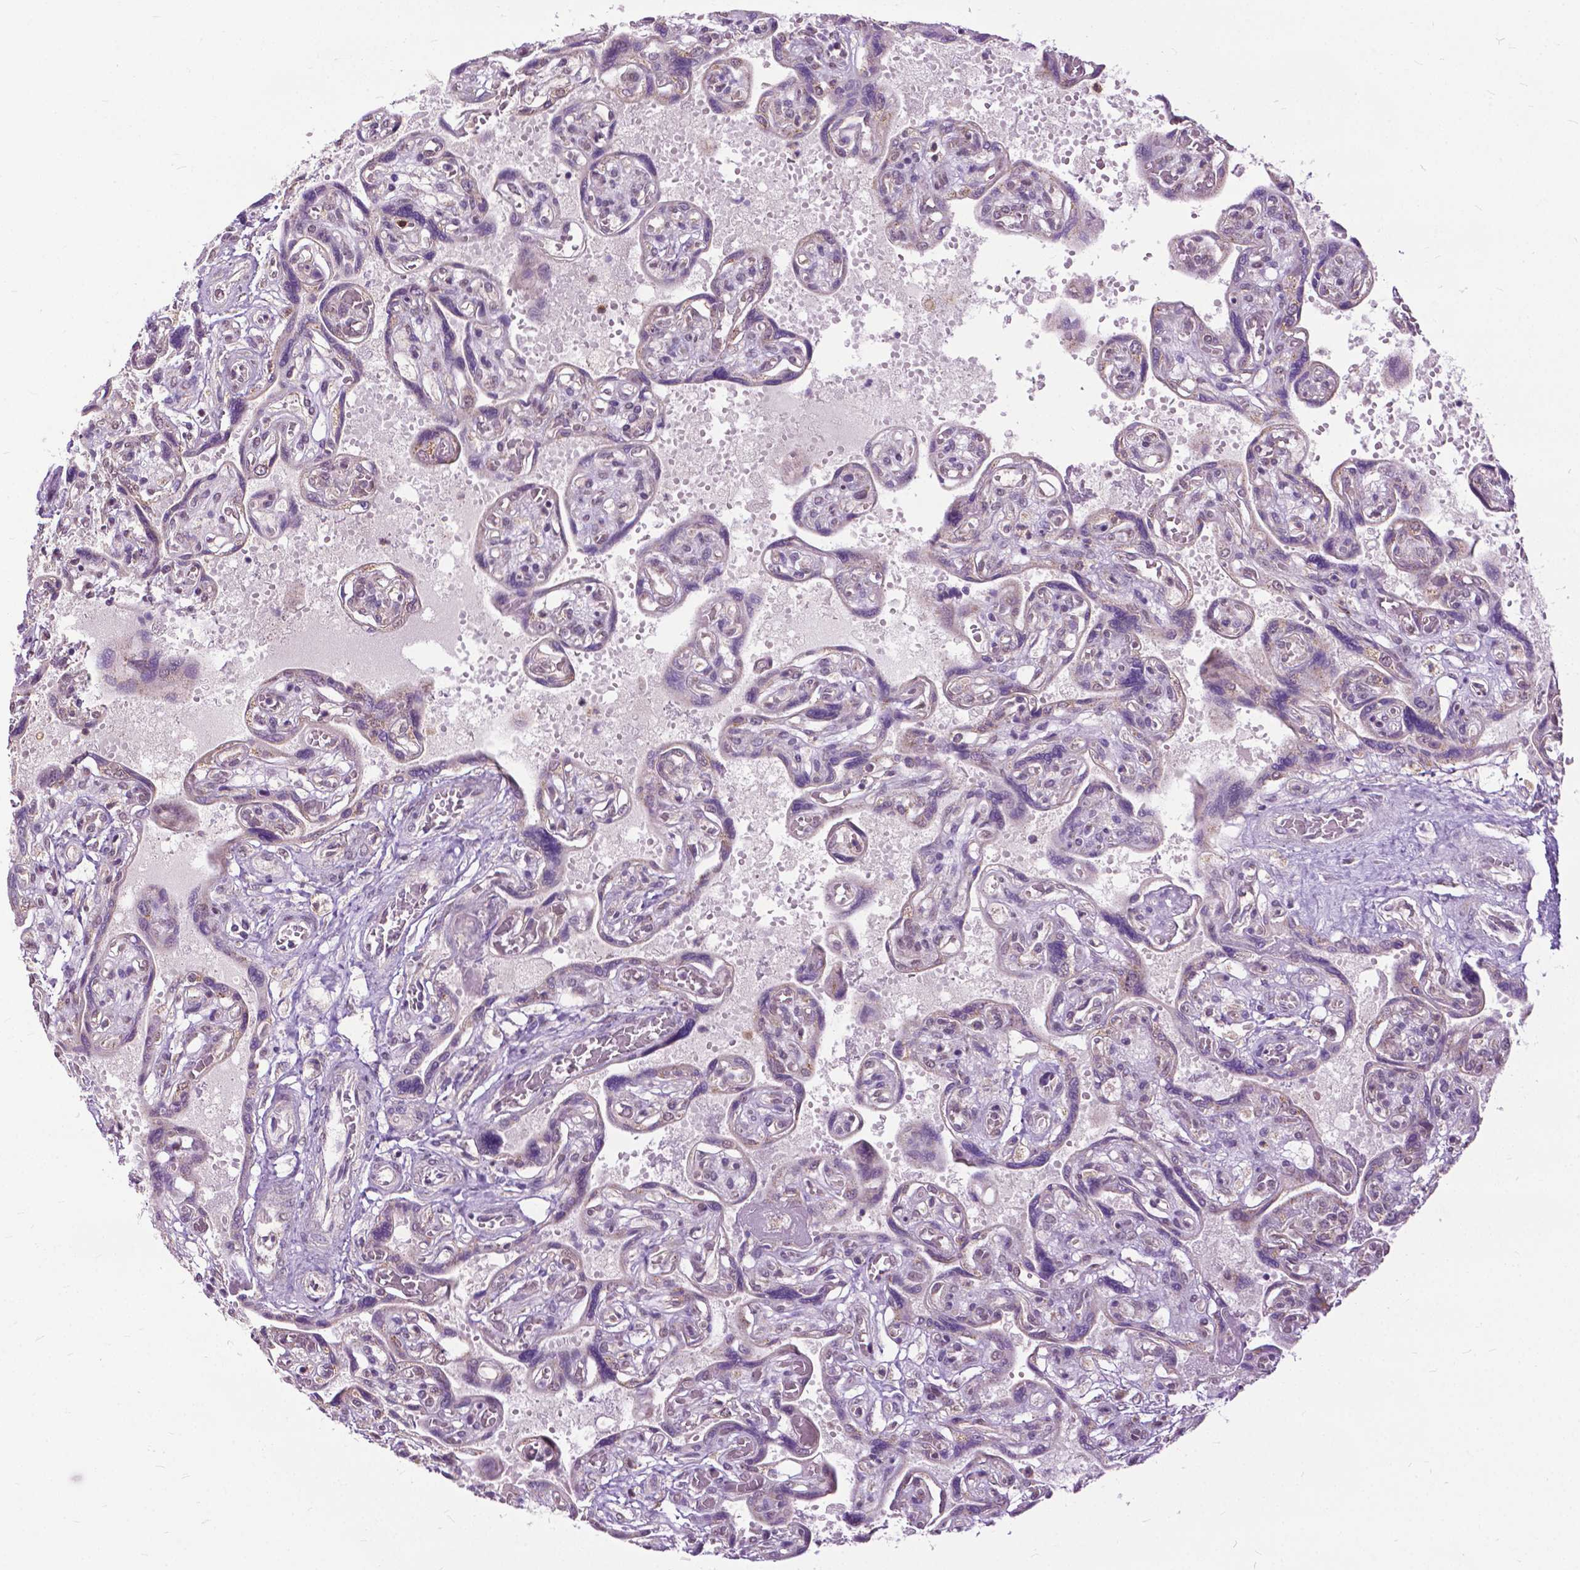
{"staining": {"intensity": "weak", "quantity": "25%-75%", "location": "nuclear"}, "tissue": "placenta", "cell_type": "Decidual cells", "image_type": "normal", "snomed": [{"axis": "morphology", "description": "Normal tissue, NOS"}, {"axis": "topography", "description": "Placenta"}], "caption": "Weak nuclear protein staining is seen in approximately 25%-75% of decidual cells in placenta. Ihc stains the protein of interest in brown and the nuclei are stained blue.", "gene": "TTC9B", "patient": {"sex": "female", "age": 32}}